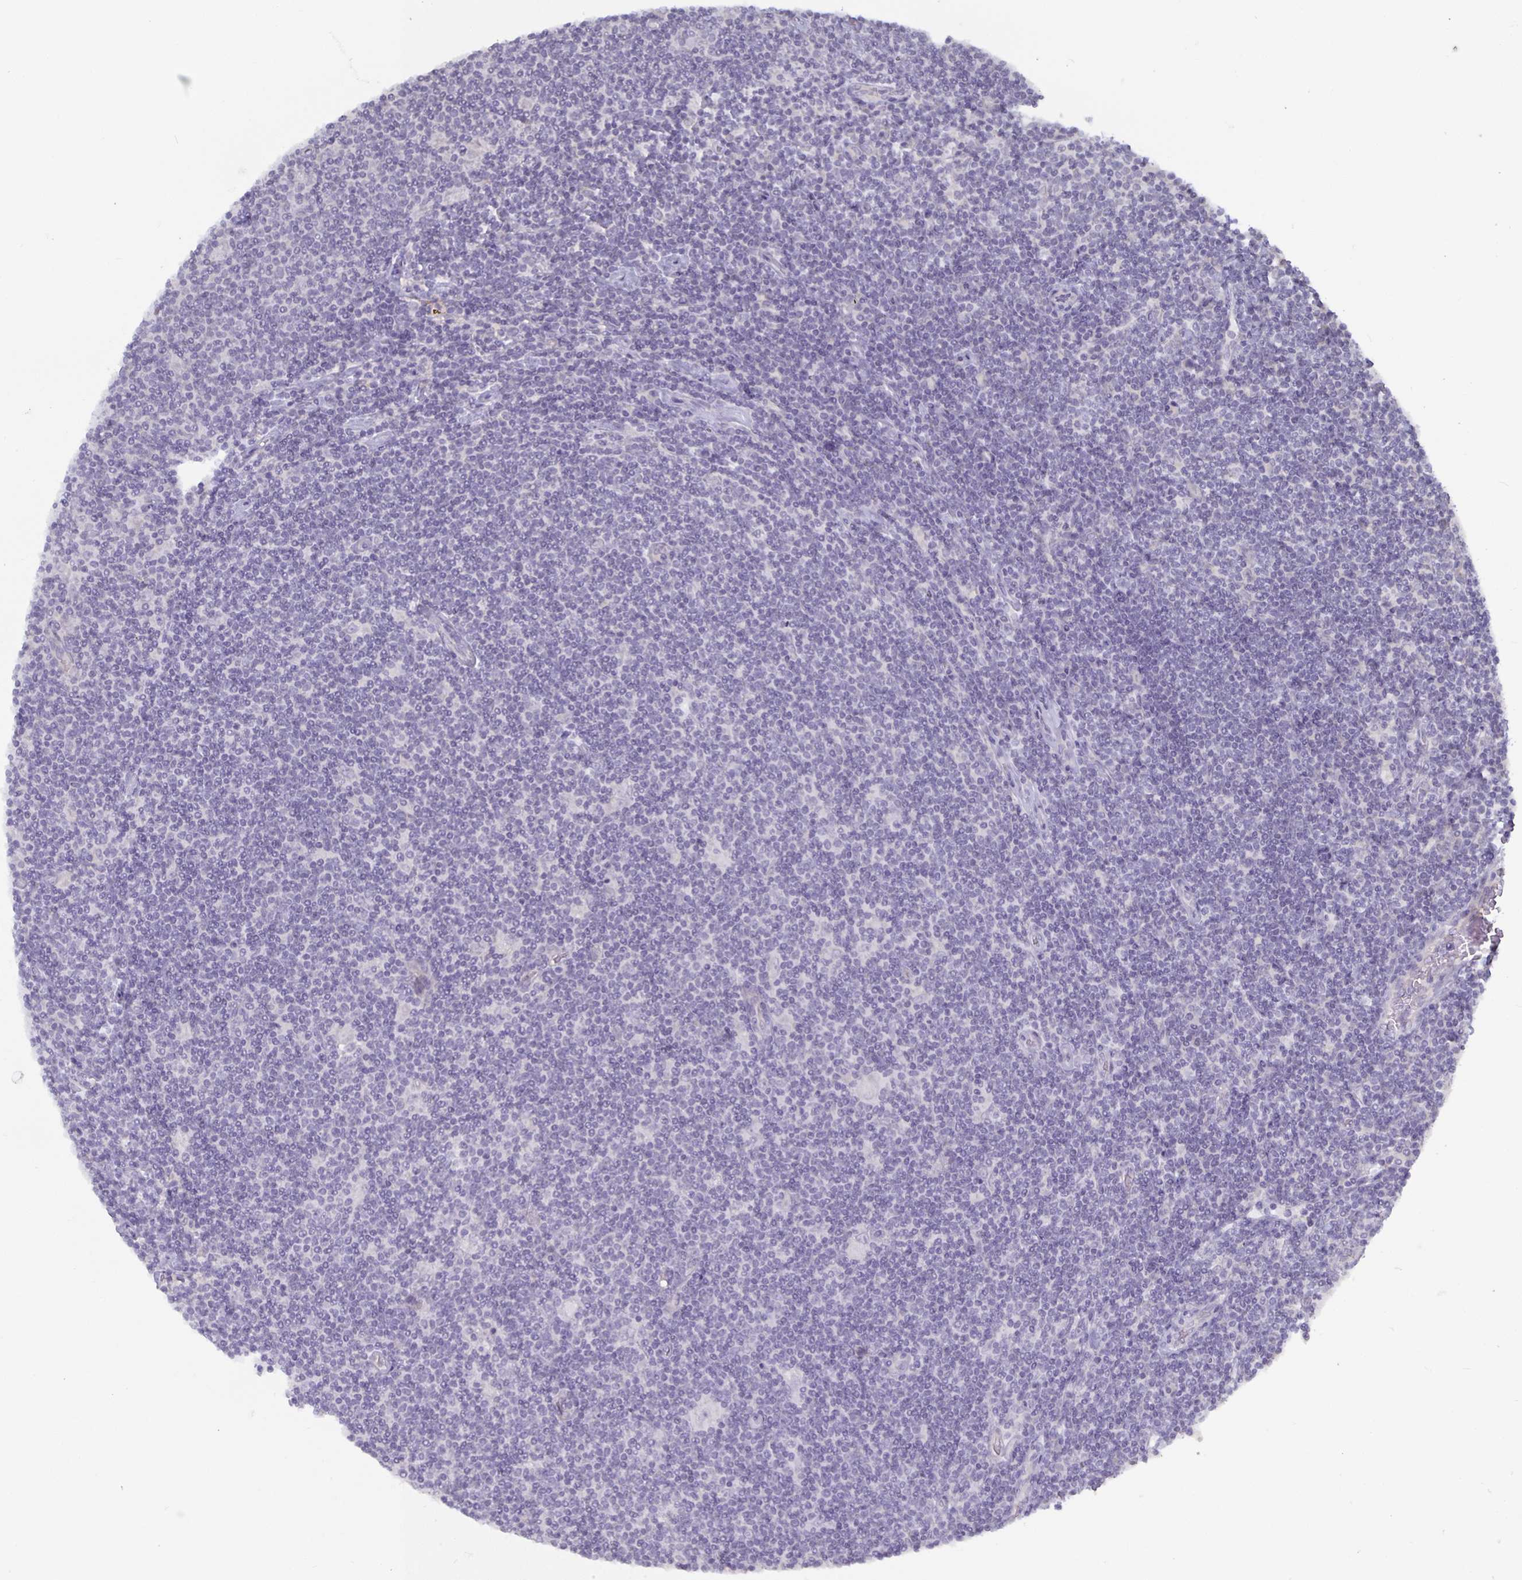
{"staining": {"intensity": "negative", "quantity": "none", "location": "none"}, "tissue": "lymphoma", "cell_type": "Tumor cells", "image_type": "cancer", "snomed": [{"axis": "morphology", "description": "Hodgkin's disease, NOS"}, {"axis": "topography", "description": "Lymph node"}], "caption": "Immunohistochemical staining of human lymphoma reveals no significant expression in tumor cells.", "gene": "PLCB3", "patient": {"sex": "male", "age": 40}}